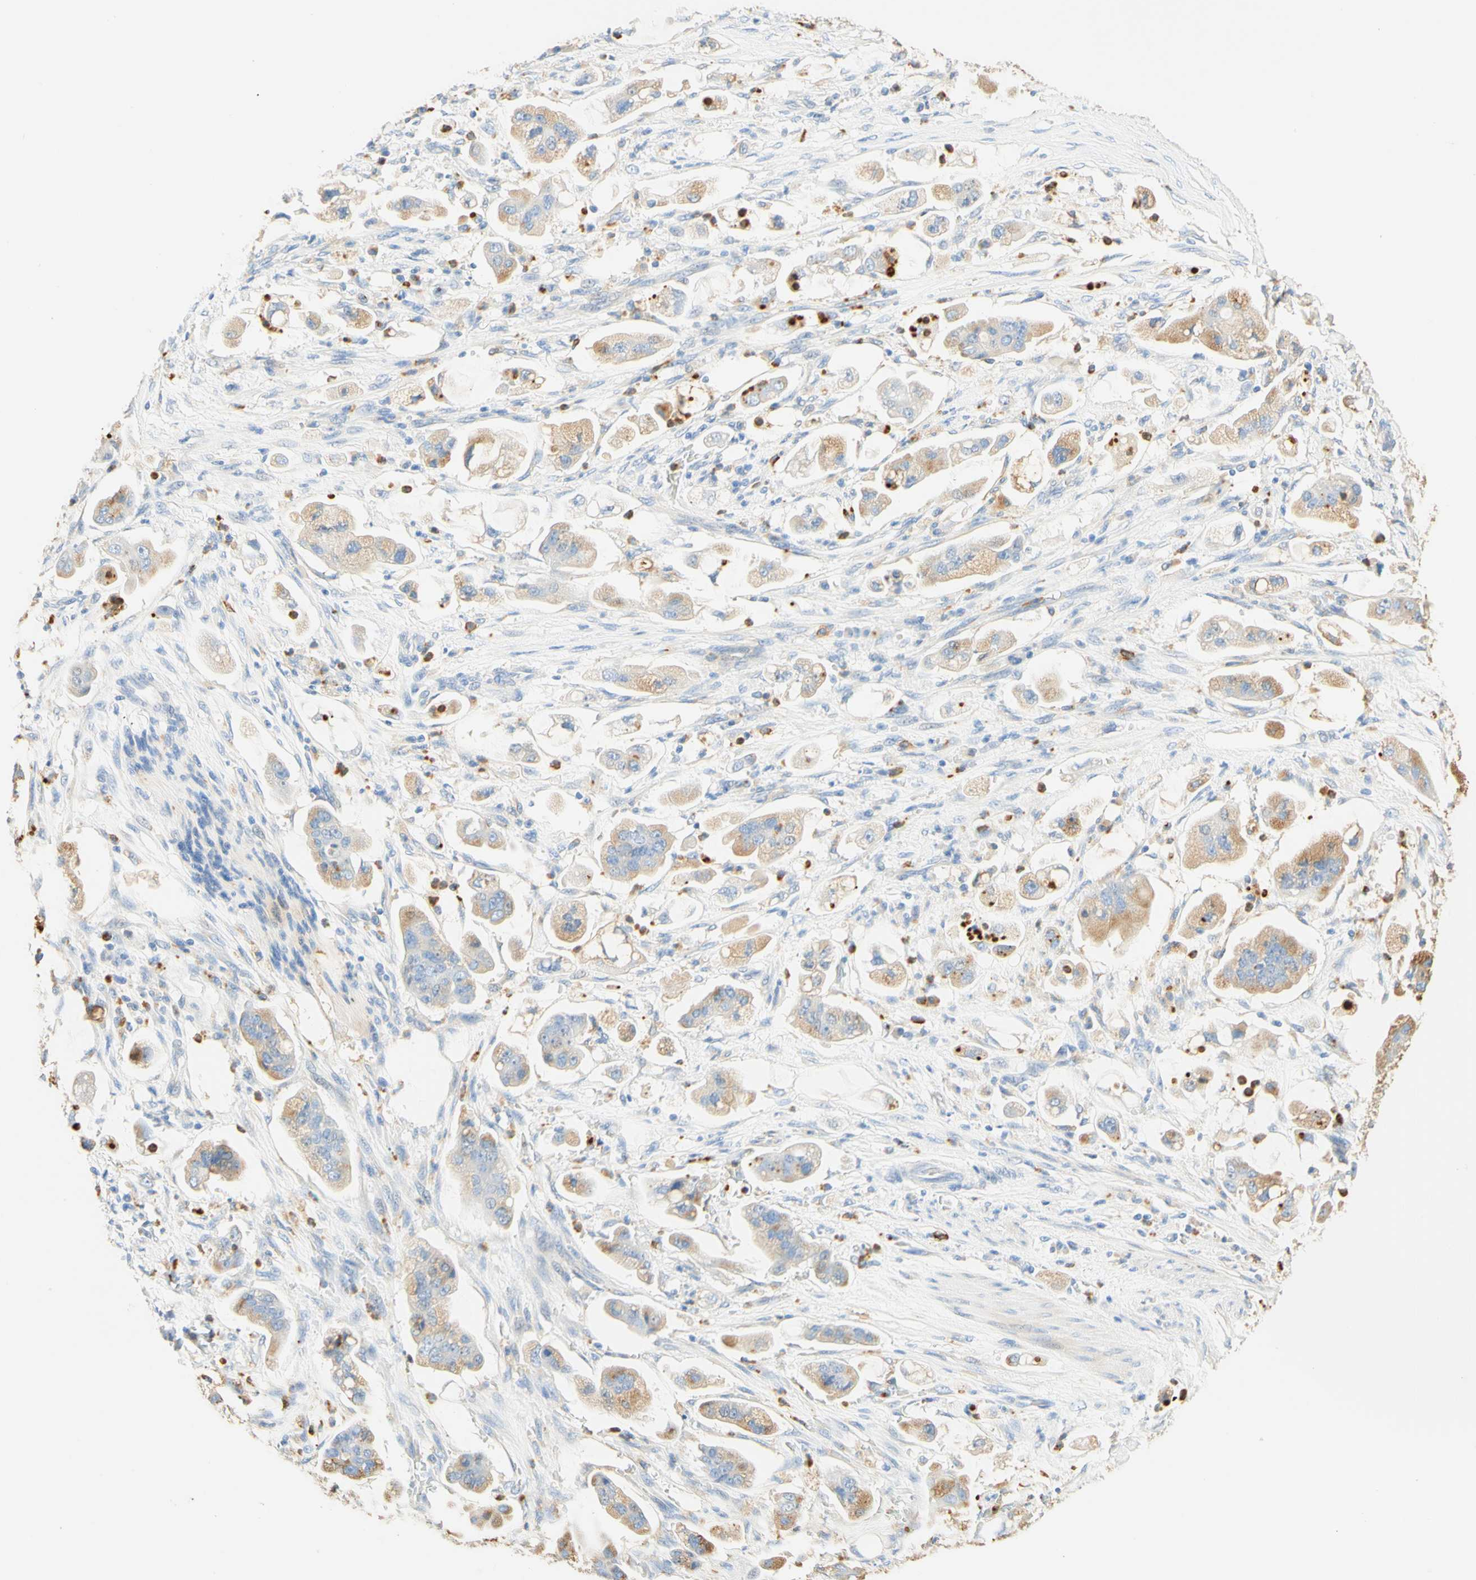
{"staining": {"intensity": "weak", "quantity": ">75%", "location": "cytoplasmic/membranous"}, "tissue": "stomach cancer", "cell_type": "Tumor cells", "image_type": "cancer", "snomed": [{"axis": "morphology", "description": "Adenocarcinoma, NOS"}, {"axis": "topography", "description": "Stomach"}], "caption": "IHC histopathology image of human stomach cancer stained for a protein (brown), which exhibits low levels of weak cytoplasmic/membranous staining in approximately >75% of tumor cells.", "gene": "CD63", "patient": {"sex": "male", "age": 62}}